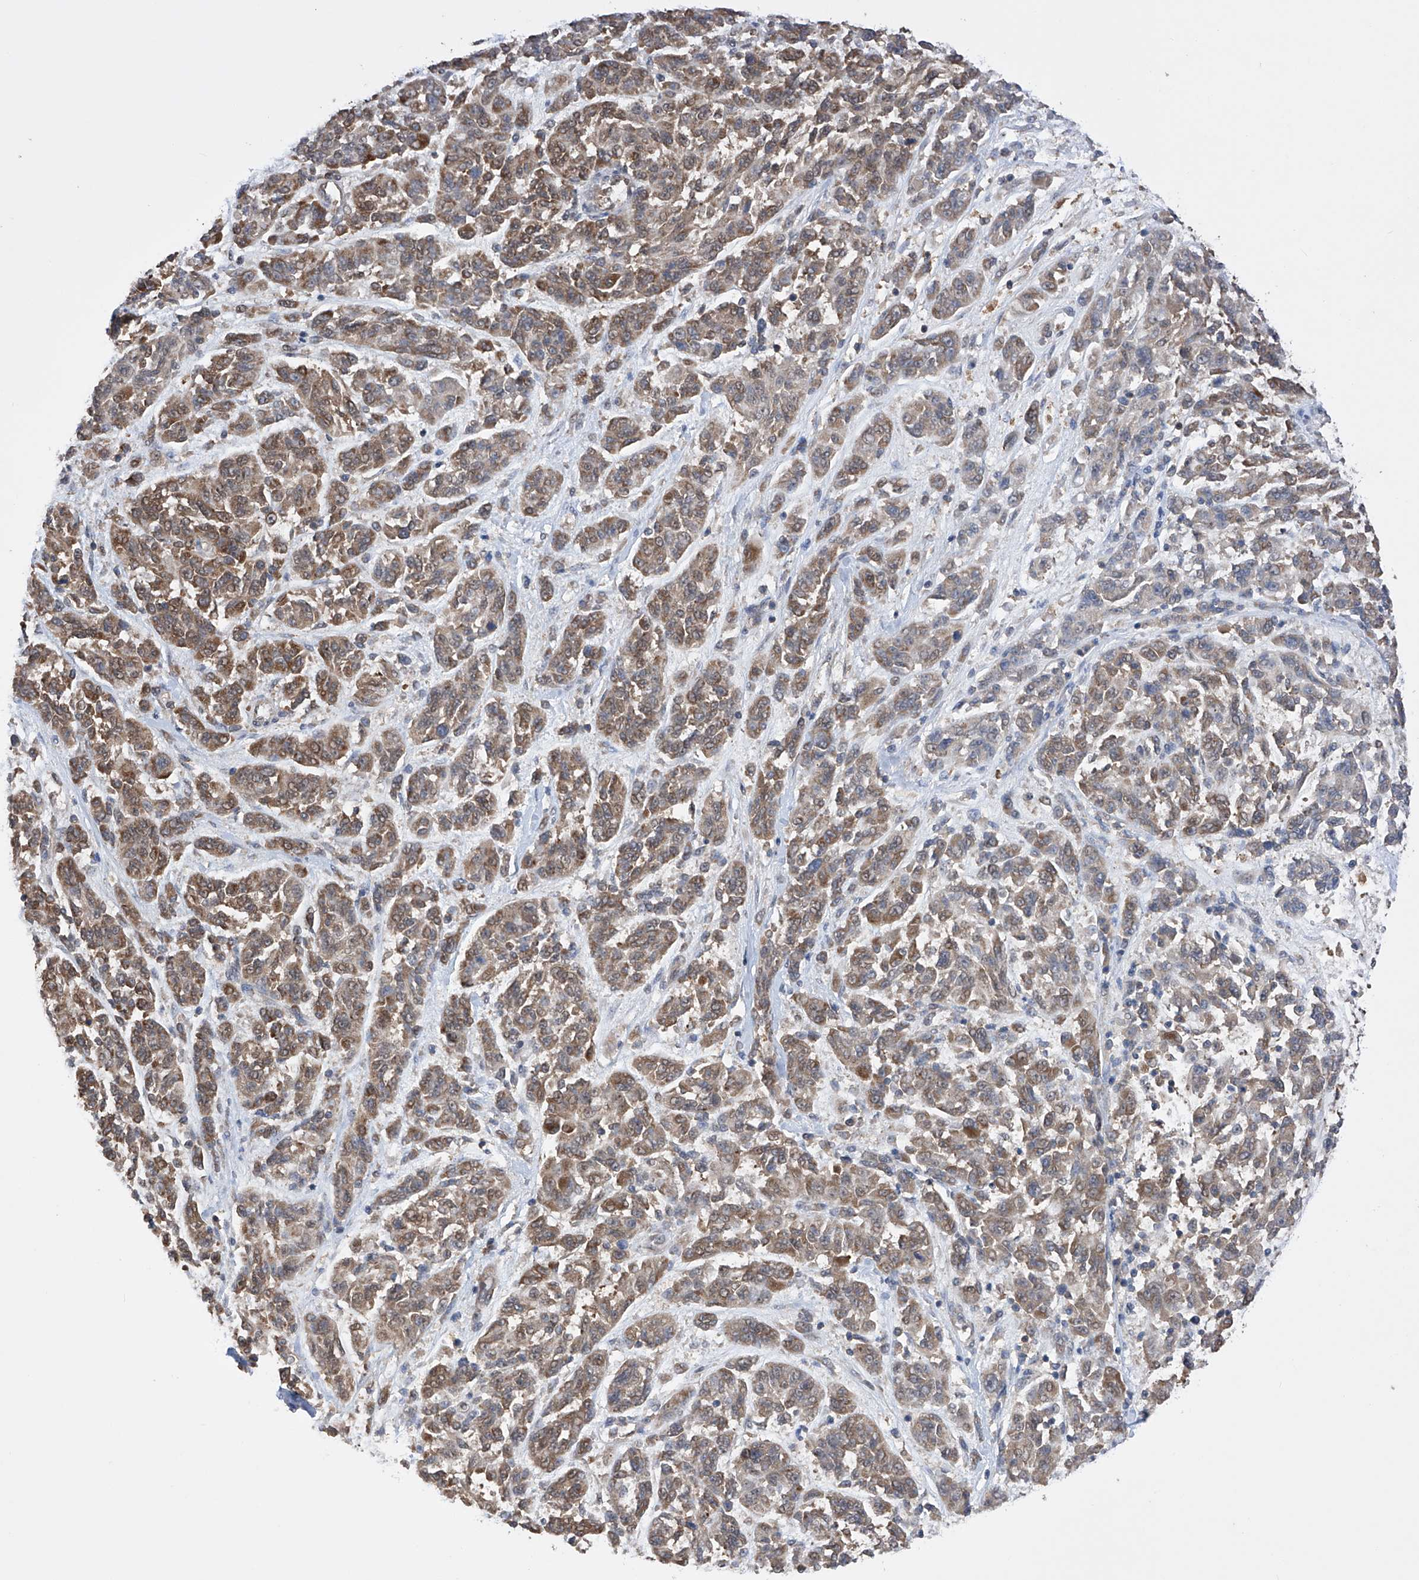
{"staining": {"intensity": "moderate", "quantity": ">75%", "location": "cytoplasmic/membranous"}, "tissue": "melanoma", "cell_type": "Tumor cells", "image_type": "cancer", "snomed": [{"axis": "morphology", "description": "Malignant melanoma, NOS"}, {"axis": "topography", "description": "Skin"}], "caption": "IHC (DAB) staining of human malignant melanoma demonstrates moderate cytoplasmic/membranous protein positivity in about >75% of tumor cells. (DAB IHC with brightfield microscopy, high magnification).", "gene": "SDHAF4", "patient": {"sex": "male", "age": 53}}